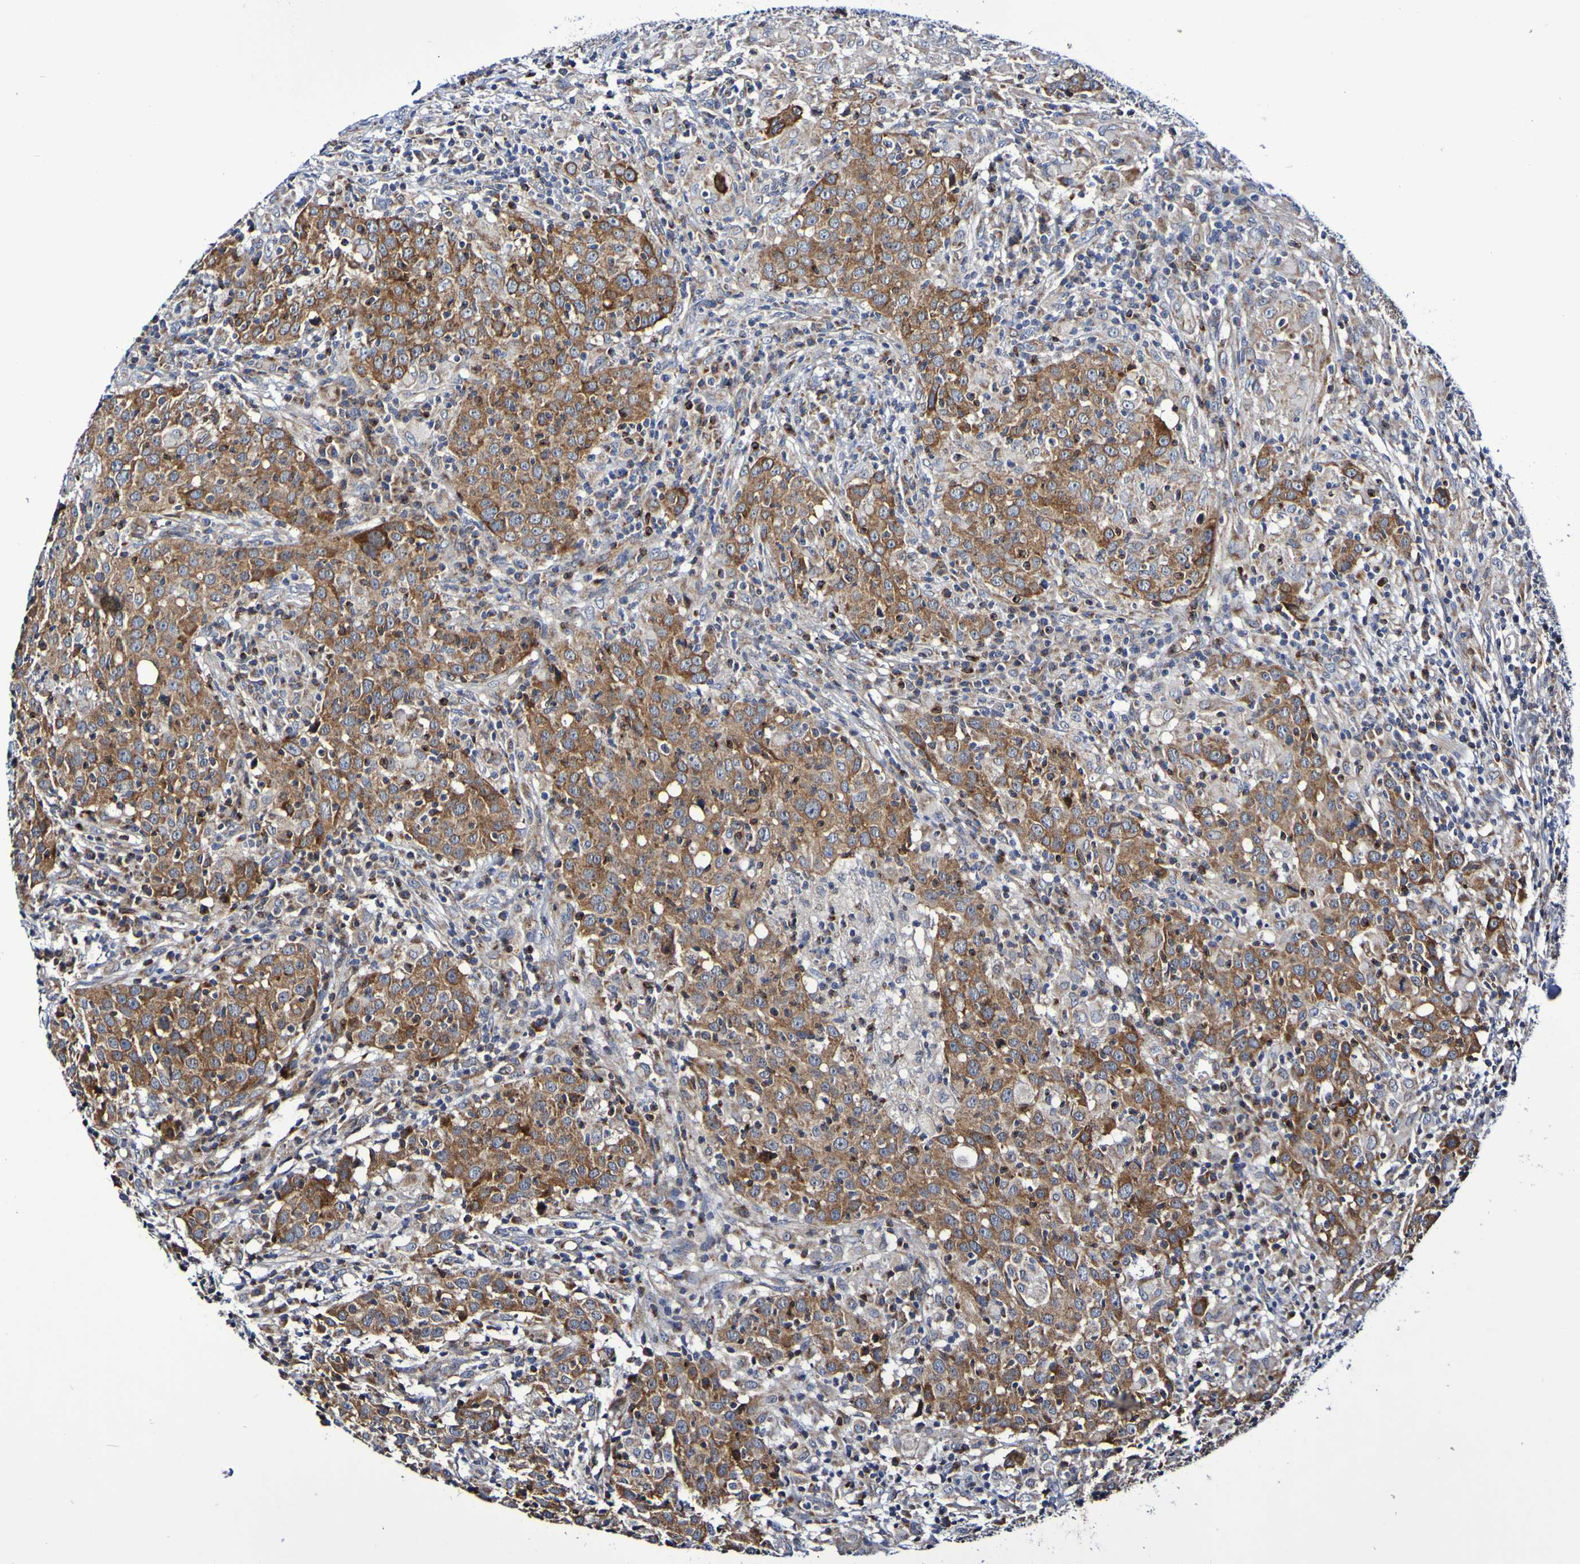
{"staining": {"intensity": "strong", "quantity": ">75%", "location": "cytoplasmic/membranous"}, "tissue": "head and neck cancer", "cell_type": "Tumor cells", "image_type": "cancer", "snomed": [{"axis": "morphology", "description": "Adenocarcinoma, NOS"}, {"axis": "topography", "description": "Salivary gland"}, {"axis": "topography", "description": "Head-Neck"}], "caption": "Human head and neck cancer (adenocarcinoma) stained with a protein marker displays strong staining in tumor cells.", "gene": "GJB1", "patient": {"sex": "female", "age": 65}}